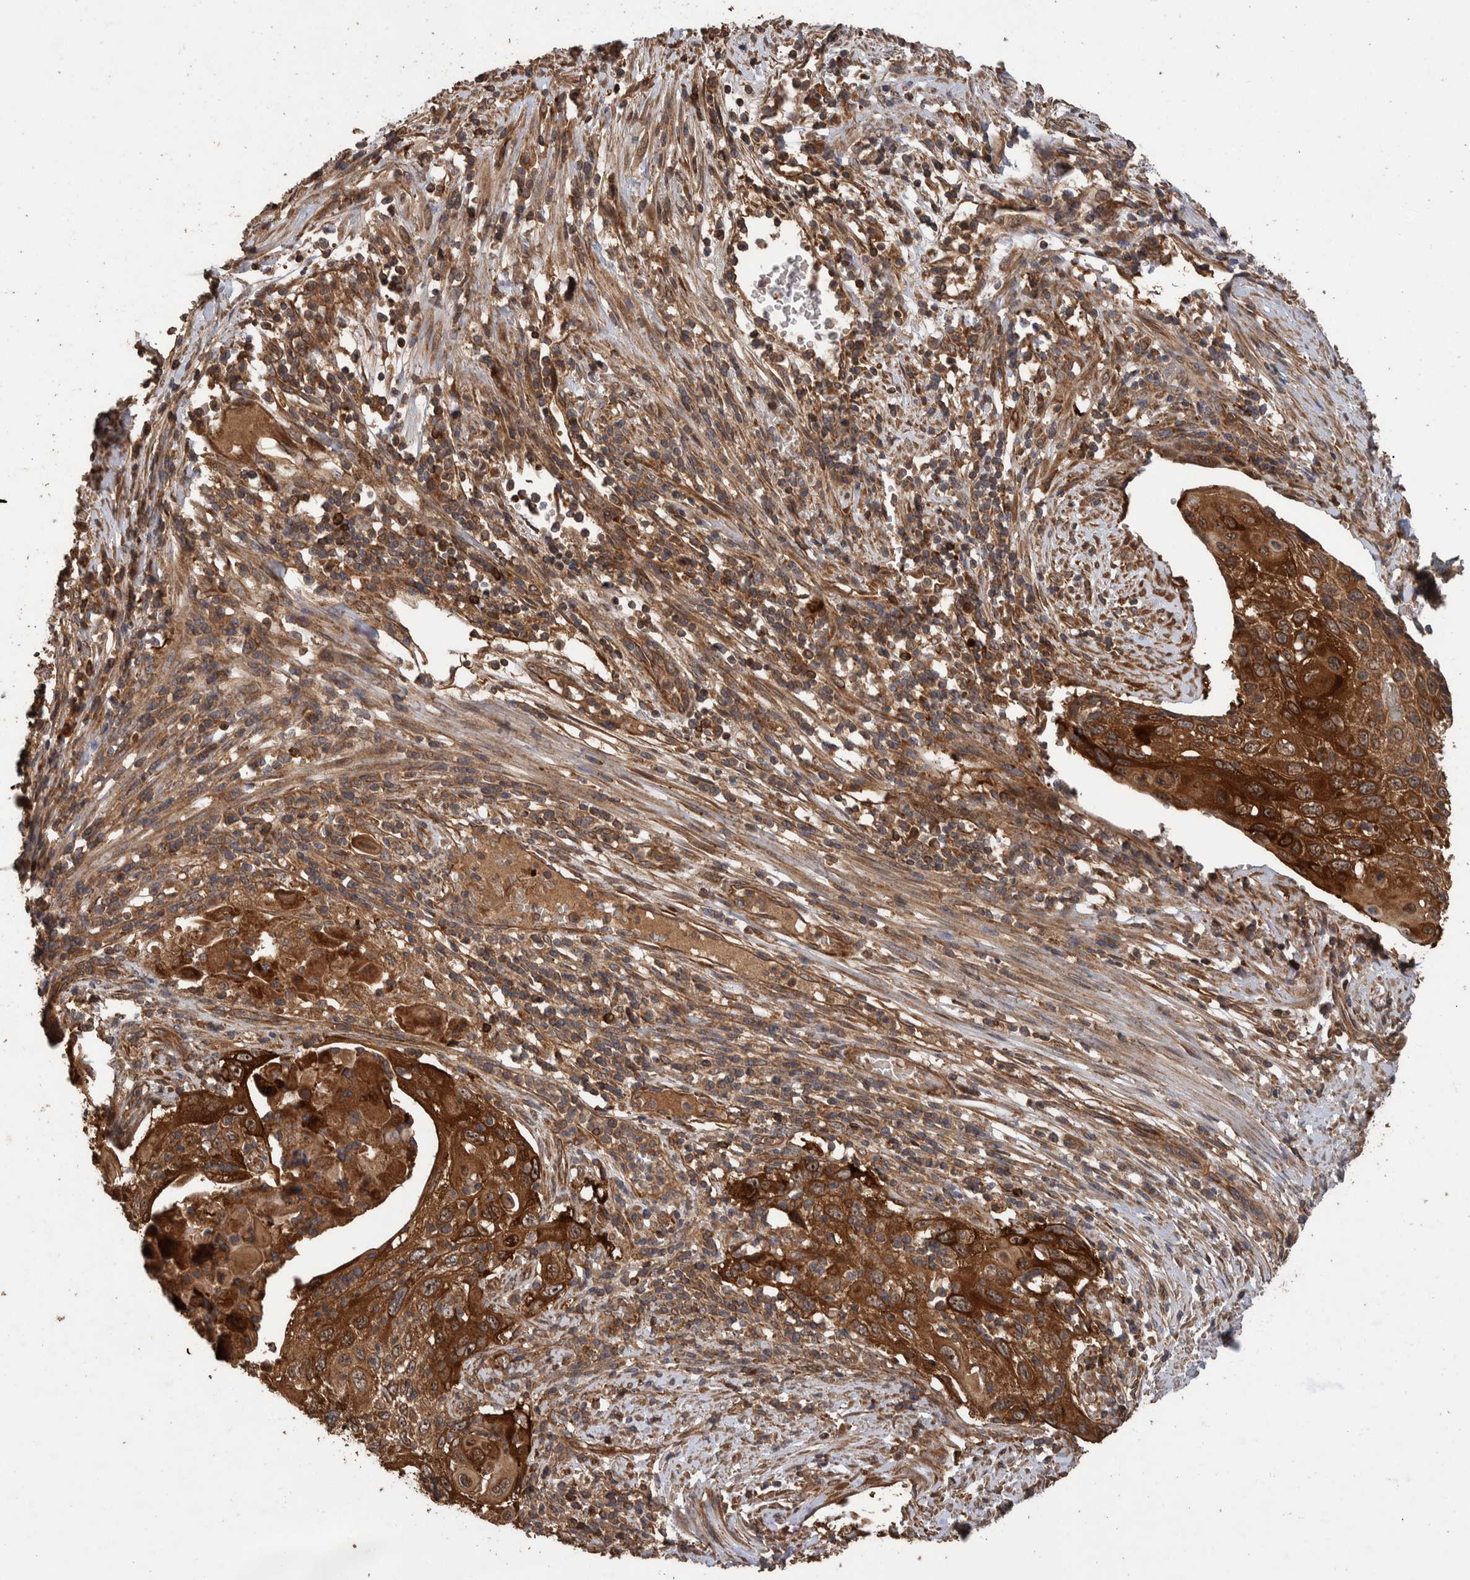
{"staining": {"intensity": "strong", "quantity": ">75%", "location": "cytoplasmic/membranous"}, "tissue": "cervical cancer", "cell_type": "Tumor cells", "image_type": "cancer", "snomed": [{"axis": "morphology", "description": "Squamous cell carcinoma, NOS"}, {"axis": "topography", "description": "Cervix"}], "caption": "Protein expression analysis of human cervical squamous cell carcinoma reveals strong cytoplasmic/membranous positivity in about >75% of tumor cells. (DAB = brown stain, brightfield microscopy at high magnification).", "gene": "TRIM16", "patient": {"sex": "female", "age": 70}}